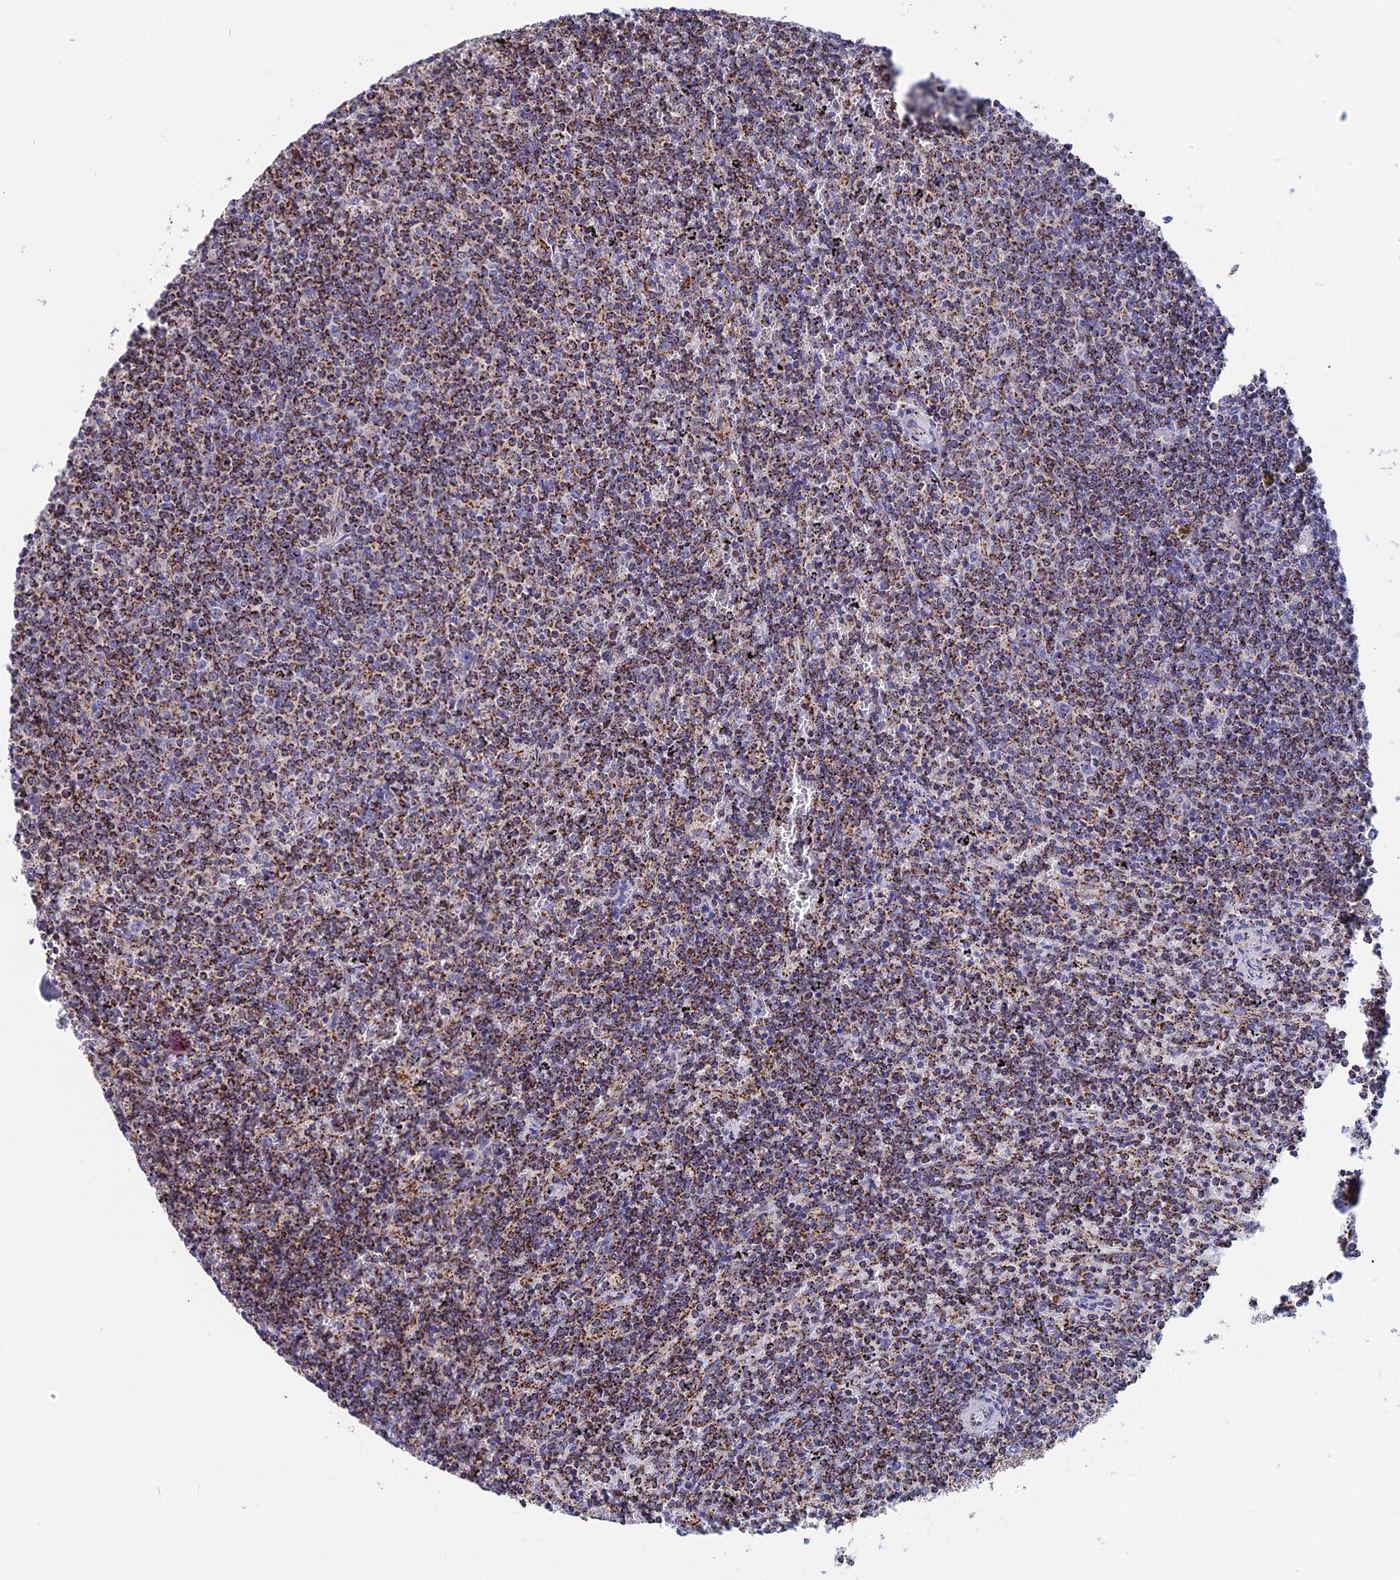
{"staining": {"intensity": "moderate", "quantity": ">75%", "location": "cytoplasmic/membranous"}, "tissue": "lymphoma", "cell_type": "Tumor cells", "image_type": "cancer", "snomed": [{"axis": "morphology", "description": "Malignant lymphoma, non-Hodgkin's type, Low grade"}, {"axis": "topography", "description": "Spleen"}], "caption": "IHC of malignant lymphoma, non-Hodgkin's type (low-grade) reveals medium levels of moderate cytoplasmic/membranous expression in about >75% of tumor cells.", "gene": "WDR83", "patient": {"sex": "female", "age": 50}}